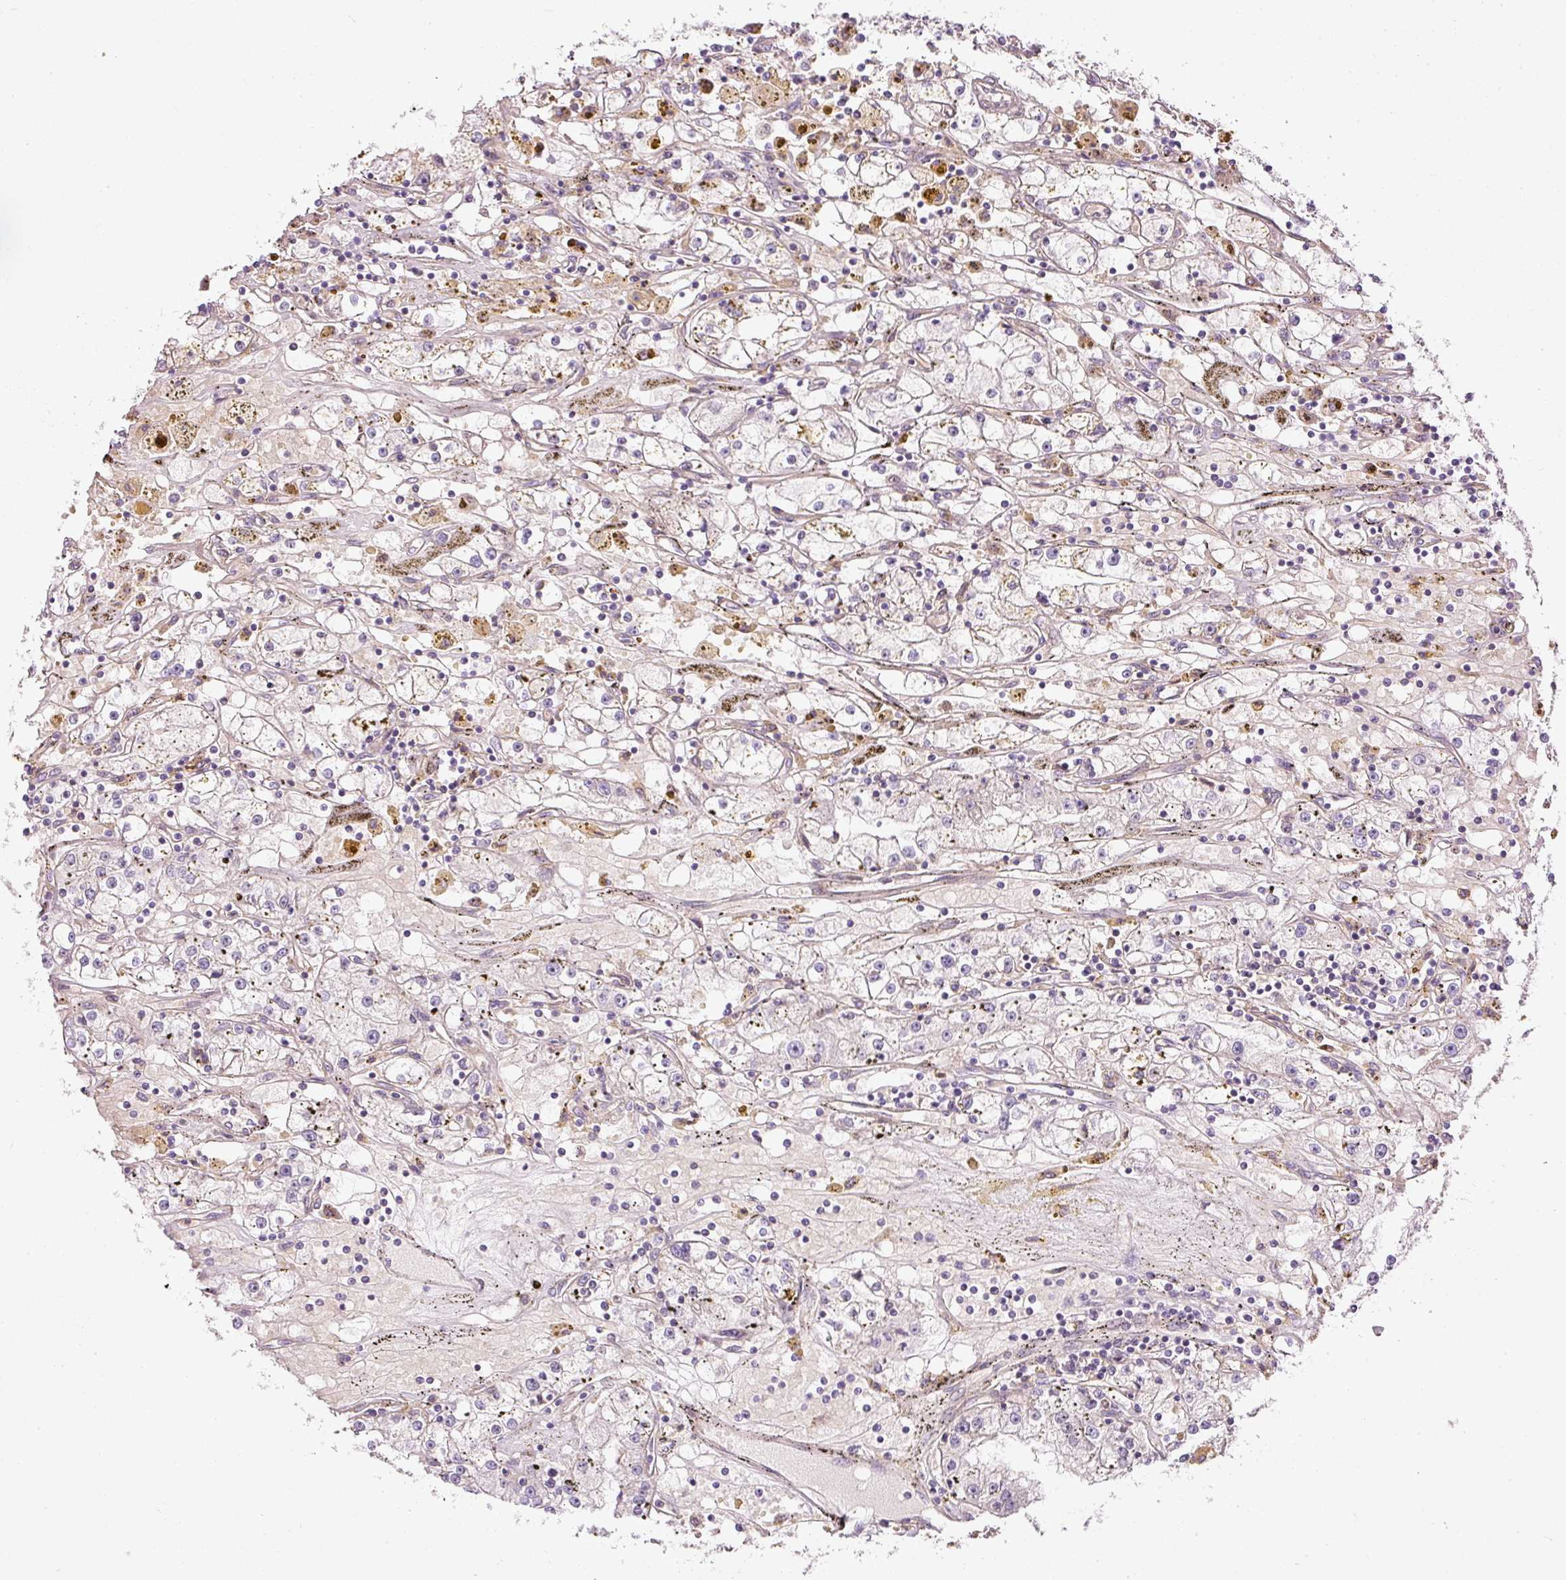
{"staining": {"intensity": "negative", "quantity": "none", "location": "none"}, "tissue": "renal cancer", "cell_type": "Tumor cells", "image_type": "cancer", "snomed": [{"axis": "morphology", "description": "Adenocarcinoma, NOS"}, {"axis": "topography", "description": "Kidney"}], "caption": "Immunohistochemistry (IHC) micrograph of human renal cancer stained for a protein (brown), which reveals no staining in tumor cells. (DAB immunohistochemistry with hematoxylin counter stain).", "gene": "TBC1D2B", "patient": {"sex": "male", "age": 56}}